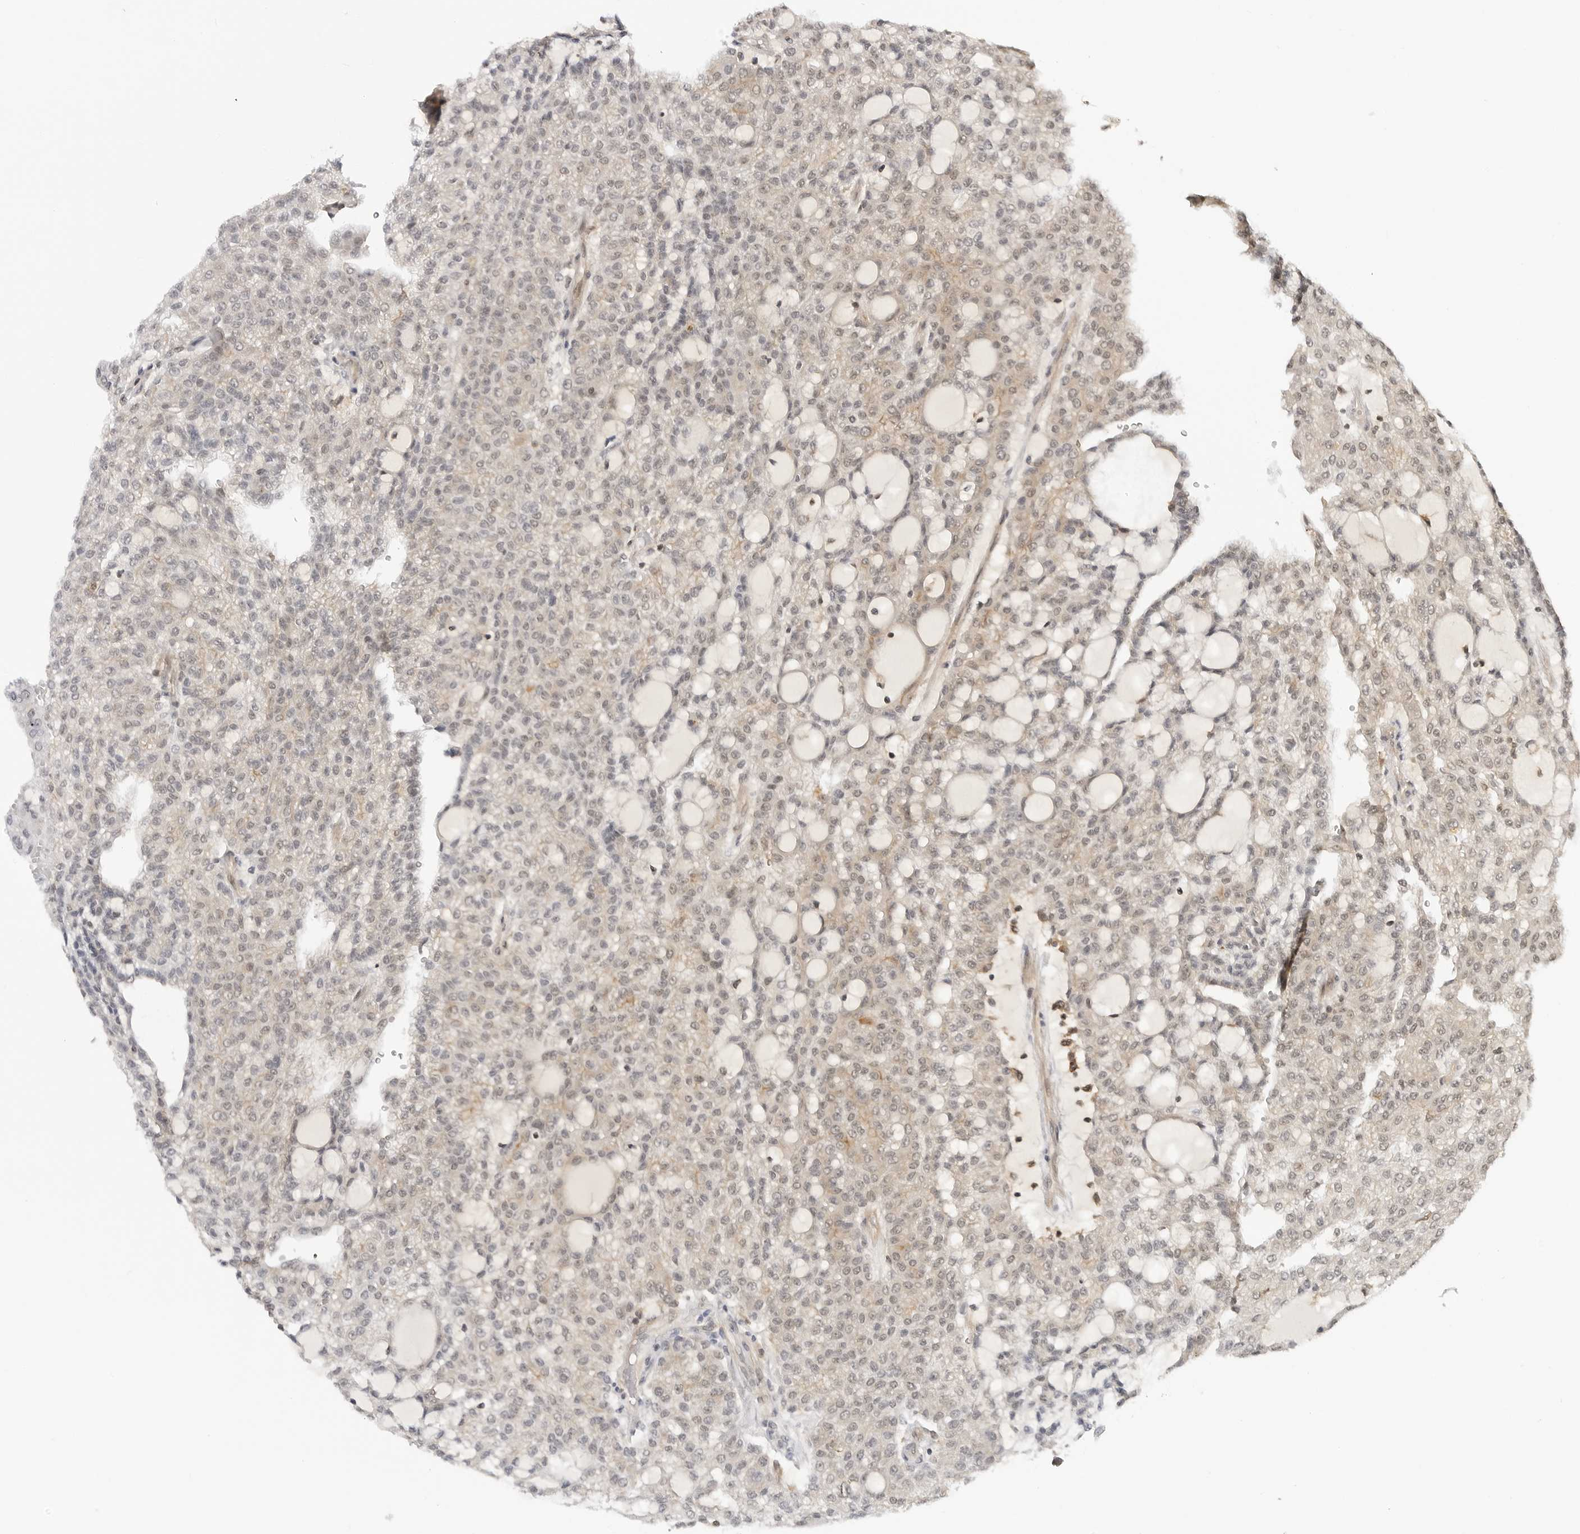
{"staining": {"intensity": "weak", "quantity": "<25%", "location": "cytoplasmic/membranous"}, "tissue": "renal cancer", "cell_type": "Tumor cells", "image_type": "cancer", "snomed": [{"axis": "morphology", "description": "Adenocarcinoma, NOS"}, {"axis": "topography", "description": "Kidney"}], "caption": "The IHC histopathology image has no significant expression in tumor cells of renal cancer tissue.", "gene": "MAP2K5", "patient": {"sex": "male", "age": 63}}